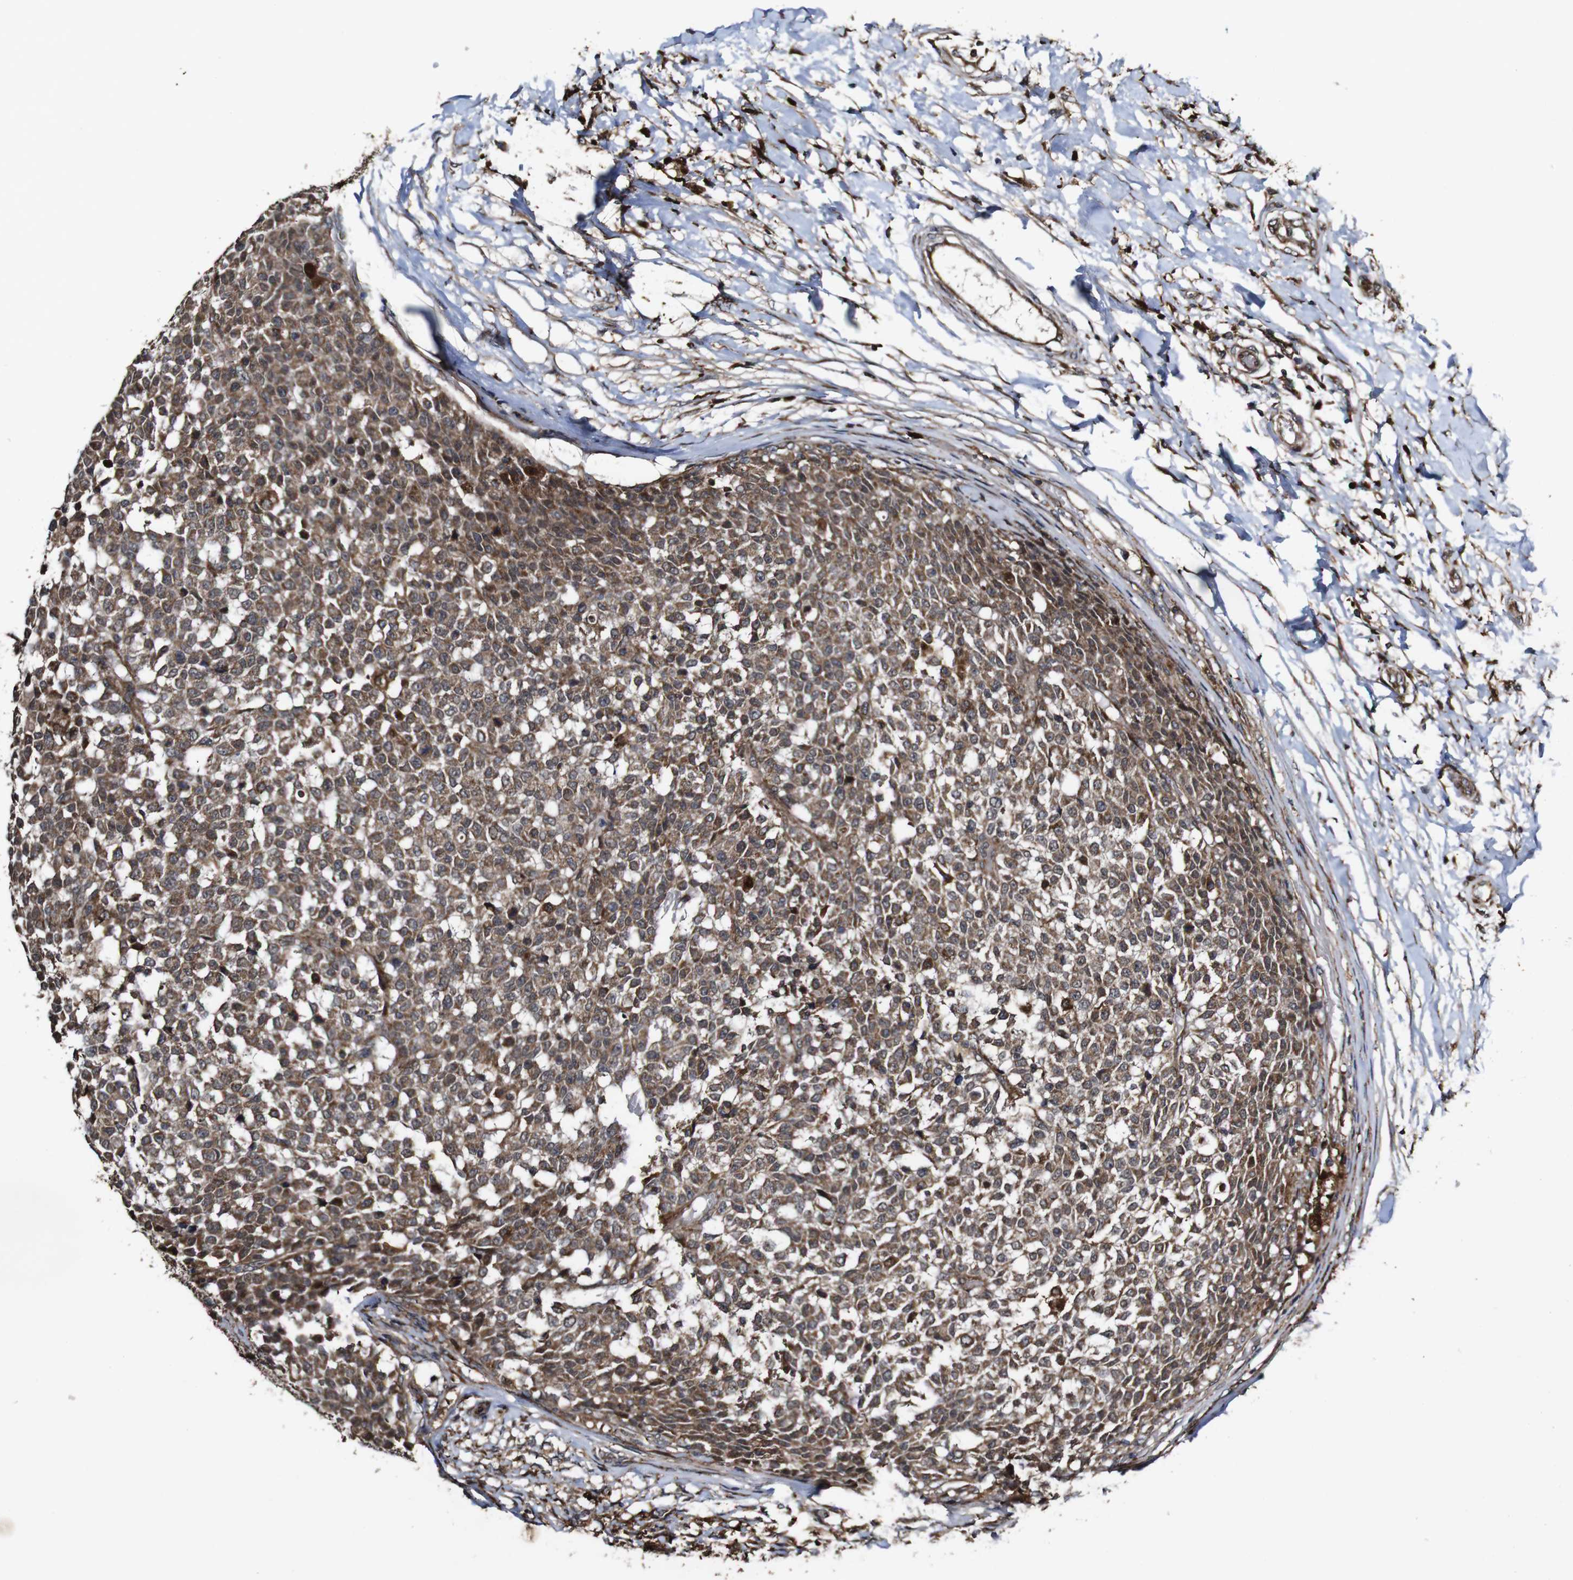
{"staining": {"intensity": "moderate", "quantity": ">75%", "location": "cytoplasmic/membranous"}, "tissue": "testis cancer", "cell_type": "Tumor cells", "image_type": "cancer", "snomed": [{"axis": "morphology", "description": "Seminoma, NOS"}, {"axis": "topography", "description": "Testis"}], "caption": "DAB immunohistochemical staining of human testis seminoma reveals moderate cytoplasmic/membranous protein staining in about >75% of tumor cells.", "gene": "BTN3A3", "patient": {"sex": "male", "age": 59}}